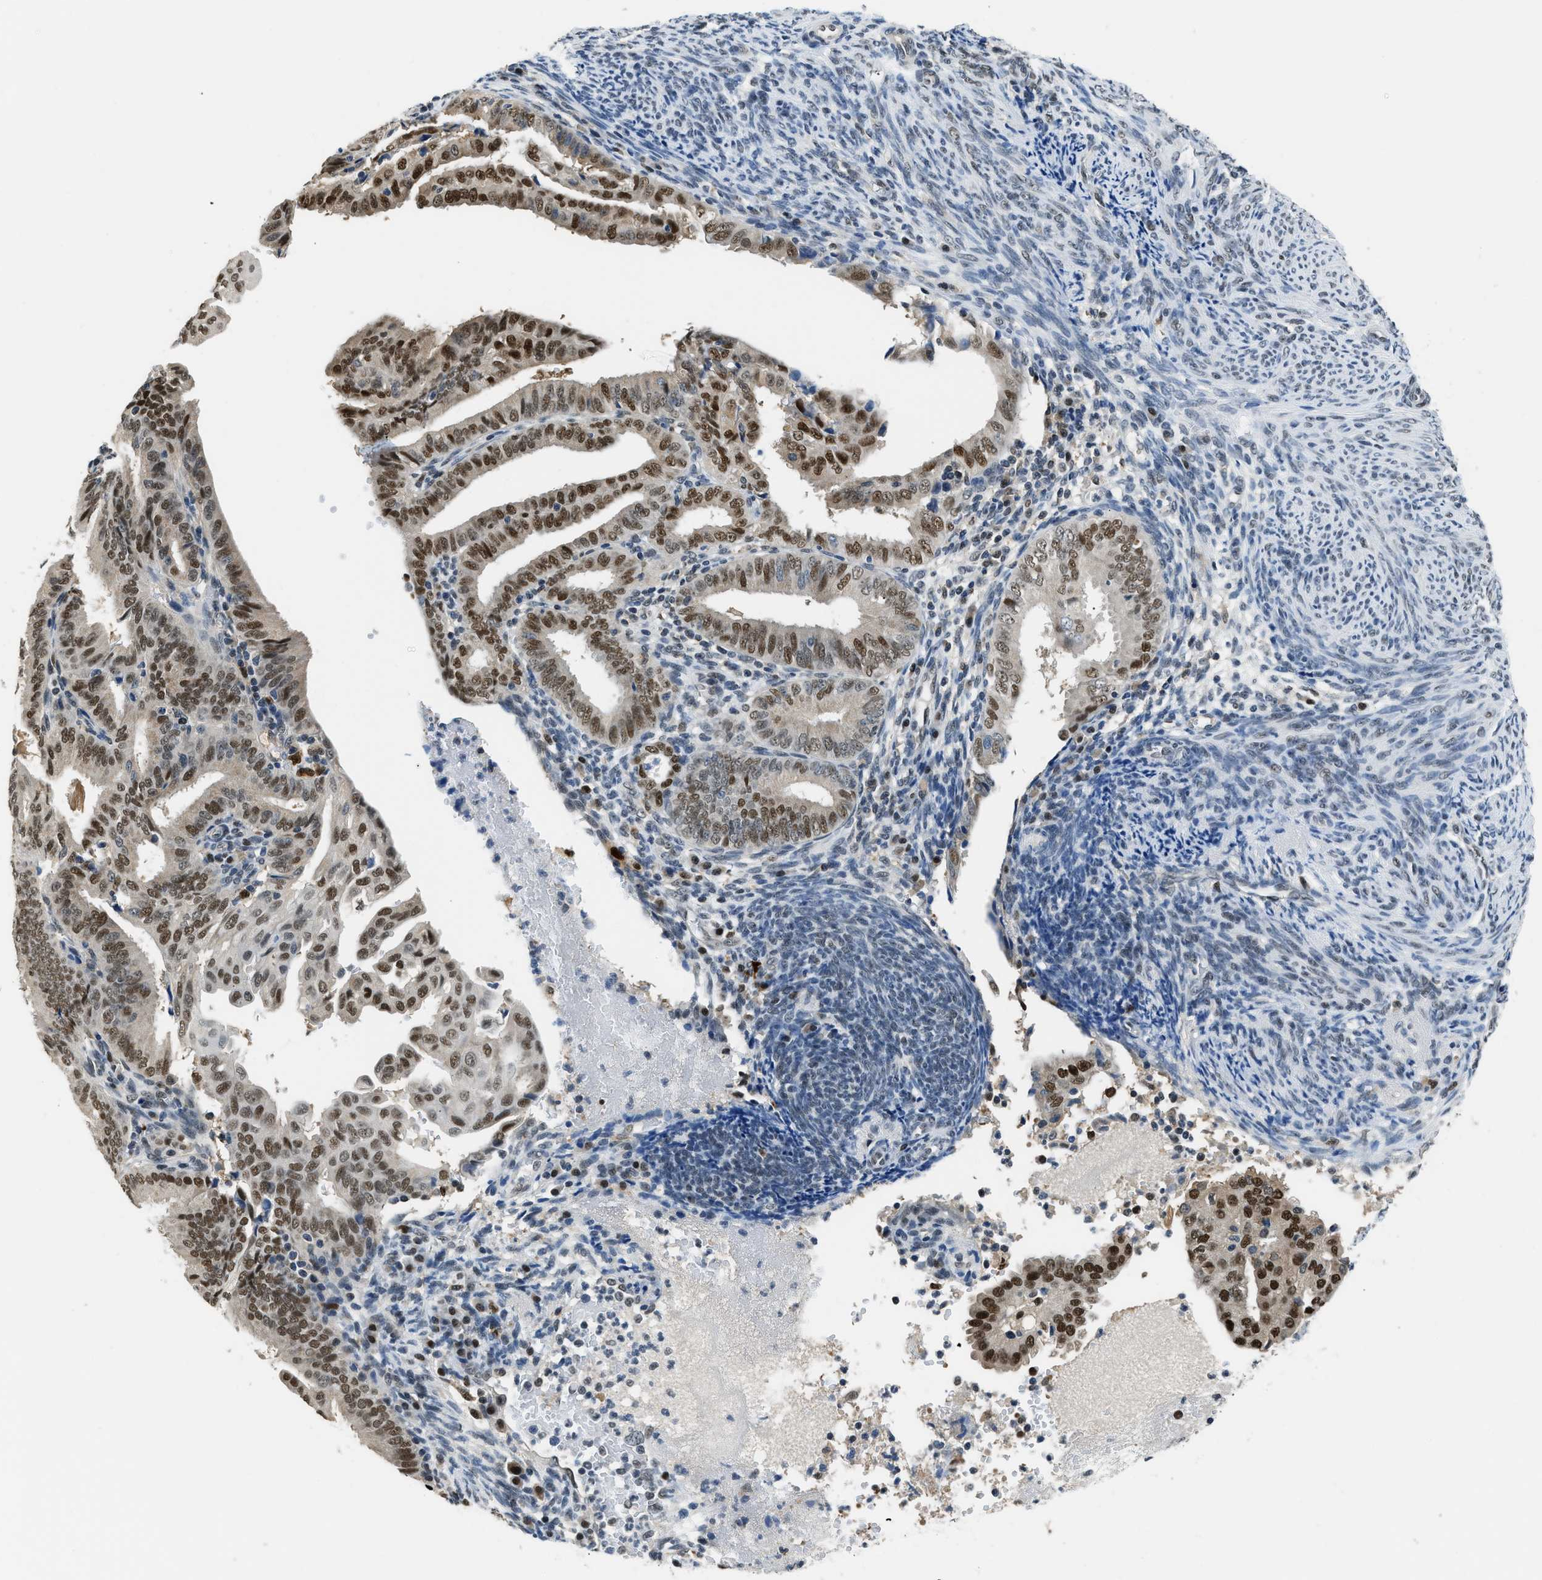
{"staining": {"intensity": "strong", "quantity": "25%-75%", "location": "nuclear"}, "tissue": "endometrial cancer", "cell_type": "Tumor cells", "image_type": "cancer", "snomed": [{"axis": "morphology", "description": "Adenocarcinoma, NOS"}, {"axis": "topography", "description": "Endometrium"}], "caption": "A brown stain shows strong nuclear expression of a protein in human endometrial cancer tumor cells. (Brightfield microscopy of DAB IHC at high magnification).", "gene": "ALX1", "patient": {"sex": "female", "age": 58}}